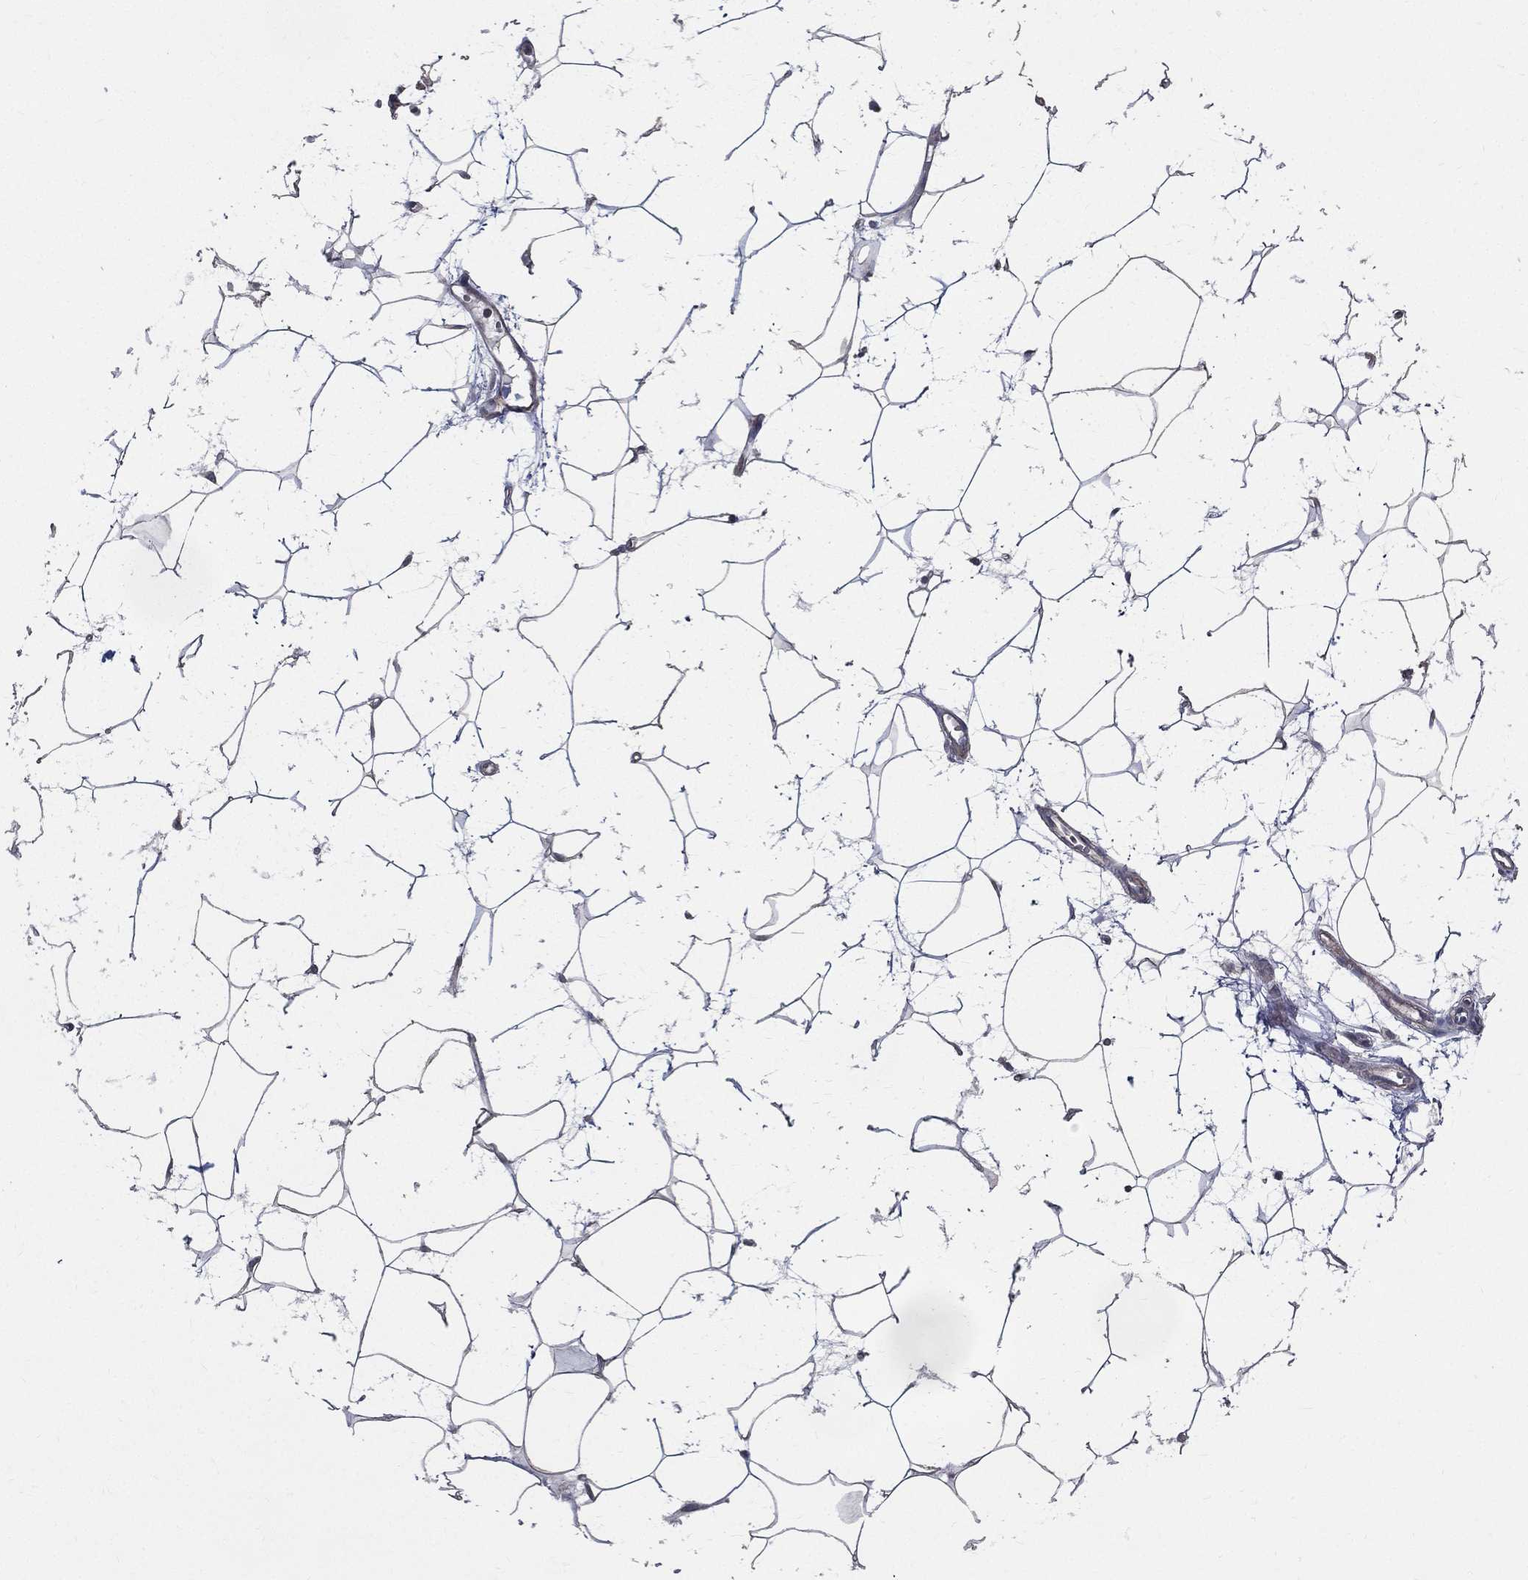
{"staining": {"intensity": "negative", "quantity": "none", "location": "none"}, "tissue": "adipose tissue", "cell_type": "Adipocytes", "image_type": "normal", "snomed": [{"axis": "morphology", "description": "Normal tissue, NOS"}, {"axis": "topography", "description": "Breast"}], "caption": "Immunohistochemistry (IHC) of benign adipose tissue reveals no positivity in adipocytes.", "gene": "SERPINB2", "patient": {"sex": "female", "age": 49}}